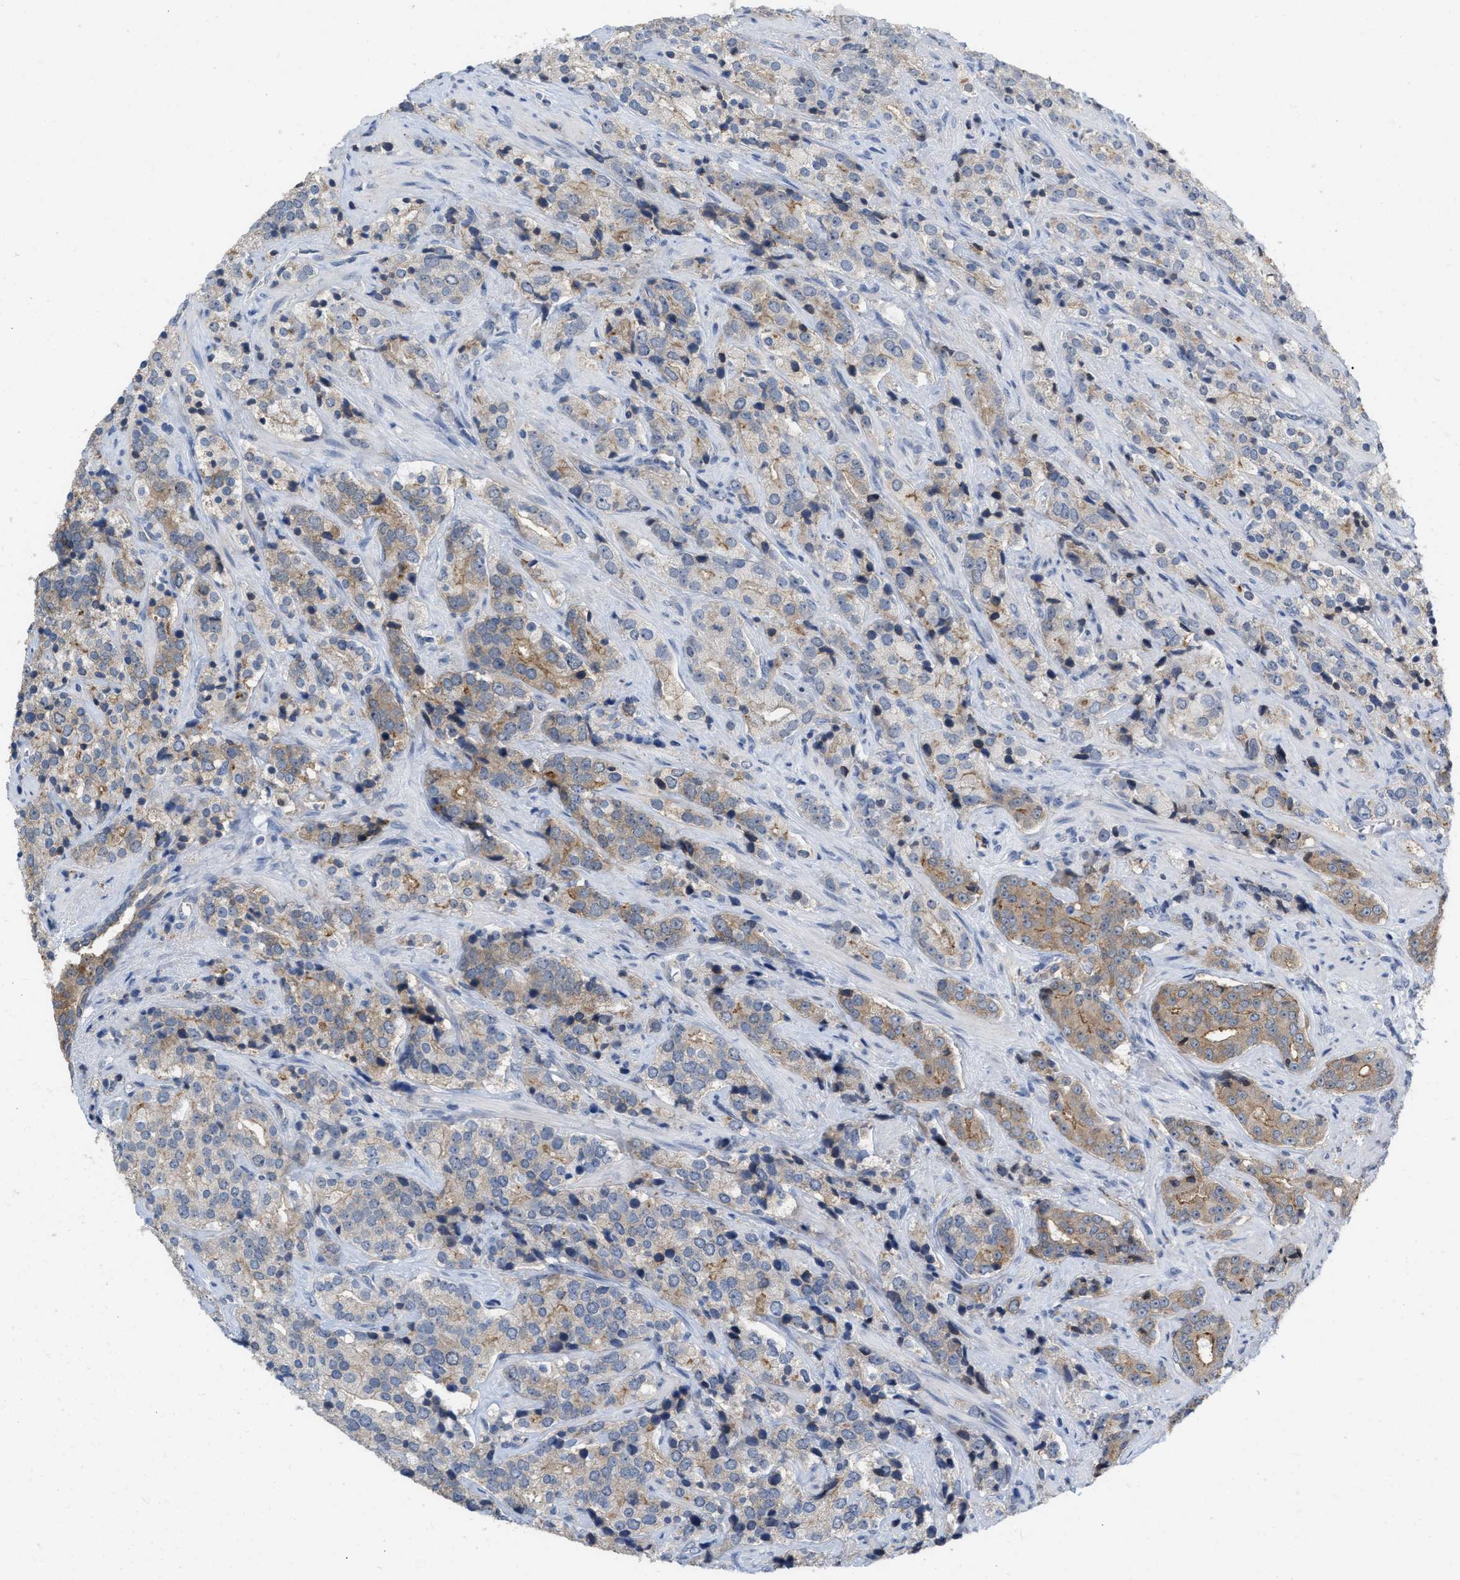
{"staining": {"intensity": "moderate", "quantity": "25%-75%", "location": "cytoplasmic/membranous"}, "tissue": "prostate cancer", "cell_type": "Tumor cells", "image_type": "cancer", "snomed": [{"axis": "morphology", "description": "Adenocarcinoma, High grade"}, {"axis": "topography", "description": "Prostate"}], "caption": "A brown stain highlights moderate cytoplasmic/membranous staining of a protein in high-grade adenocarcinoma (prostate) tumor cells.", "gene": "BAIAP2L1", "patient": {"sex": "male", "age": 71}}